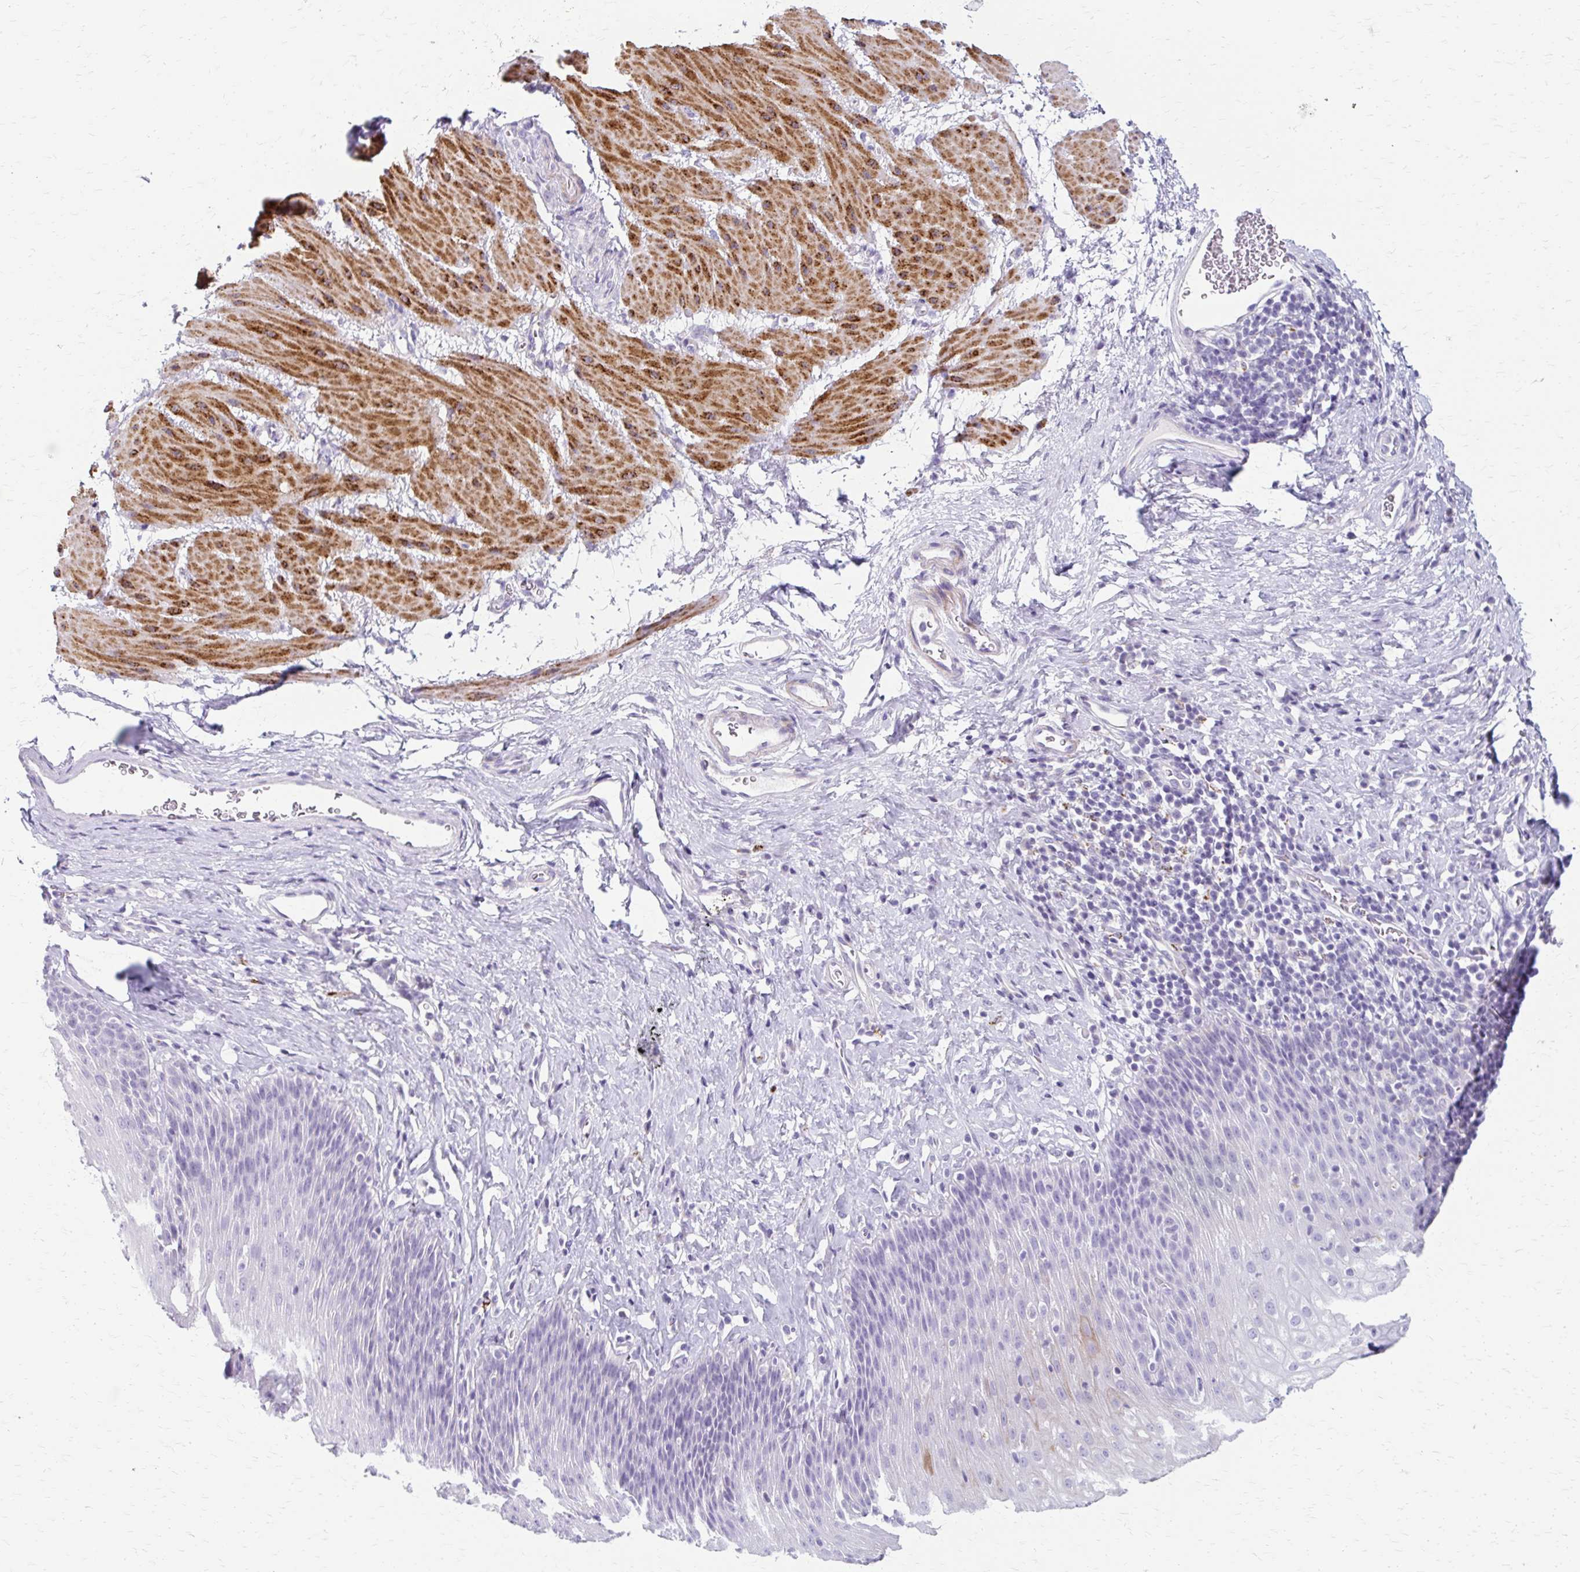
{"staining": {"intensity": "negative", "quantity": "none", "location": "none"}, "tissue": "esophagus", "cell_type": "Squamous epithelial cells", "image_type": "normal", "snomed": [{"axis": "morphology", "description": "Normal tissue, NOS"}, {"axis": "topography", "description": "Esophagus"}], "caption": "An image of human esophagus is negative for staining in squamous epithelial cells.", "gene": "ZSCAN5B", "patient": {"sex": "female", "age": 61}}